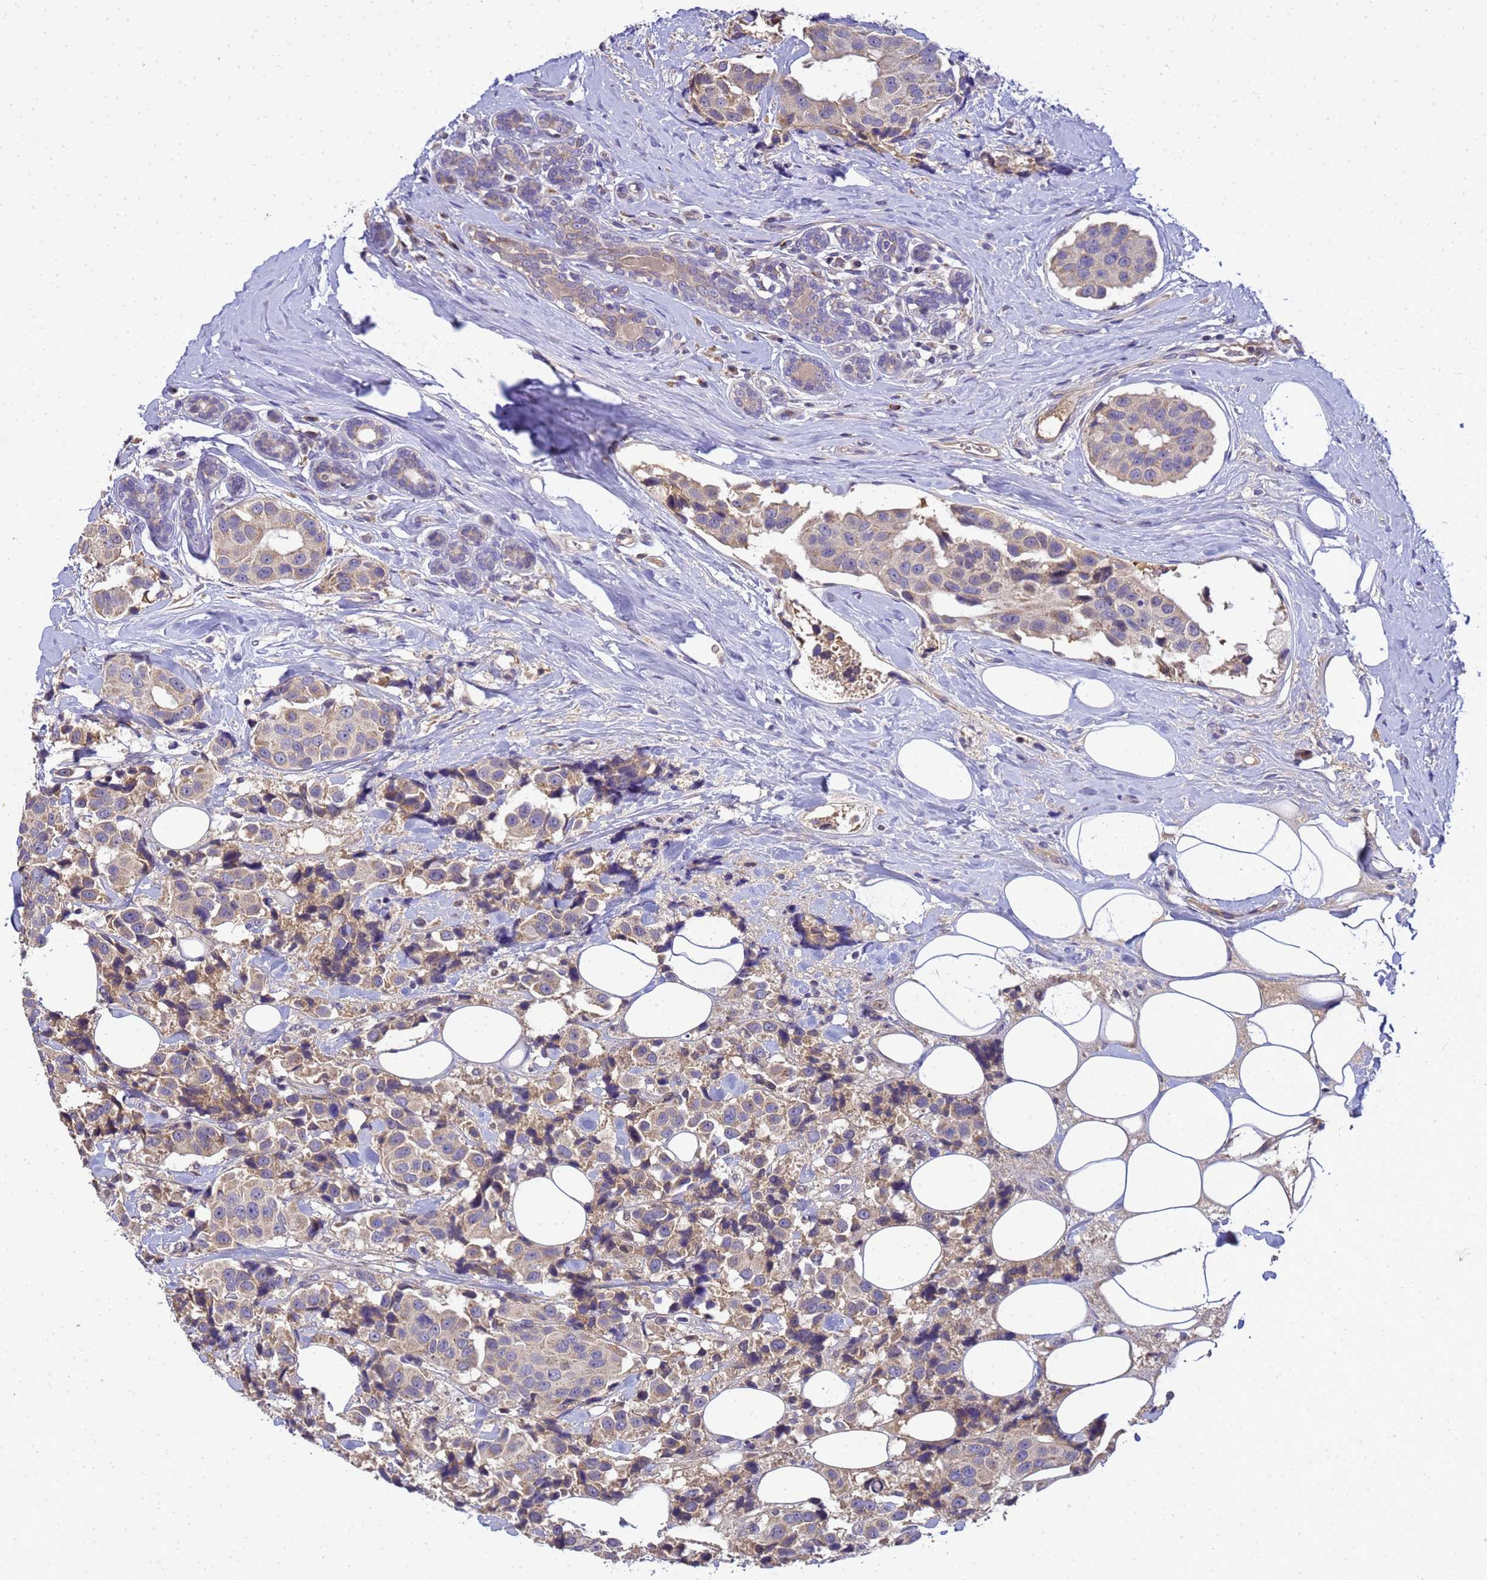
{"staining": {"intensity": "weak", "quantity": "25%-75%", "location": "cytoplasmic/membranous"}, "tissue": "breast cancer", "cell_type": "Tumor cells", "image_type": "cancer", "snomed": [{"axis": "morphology", "description": "Normal tissue, NOS"}, {"axis": "morphology", "description": "Duct carcinoma"}, {"axis": "topography", "description": "Breast"}], "caption": "High-magnification brightfield microscopy of breast cancer stained with DAB (brown) and counterstained with hematoxylin (blue). tumor cells exhibit weak cytoplasmic/membranous positivity is seen in approximately25%-75% of cells. The staining is performed using DAB brown chromogen to label protein expression. The nuclei are counter-stained blue using hematoxylin.", "gene": "TMEM74B", "patient": {"sex": "female", "age": 39}}